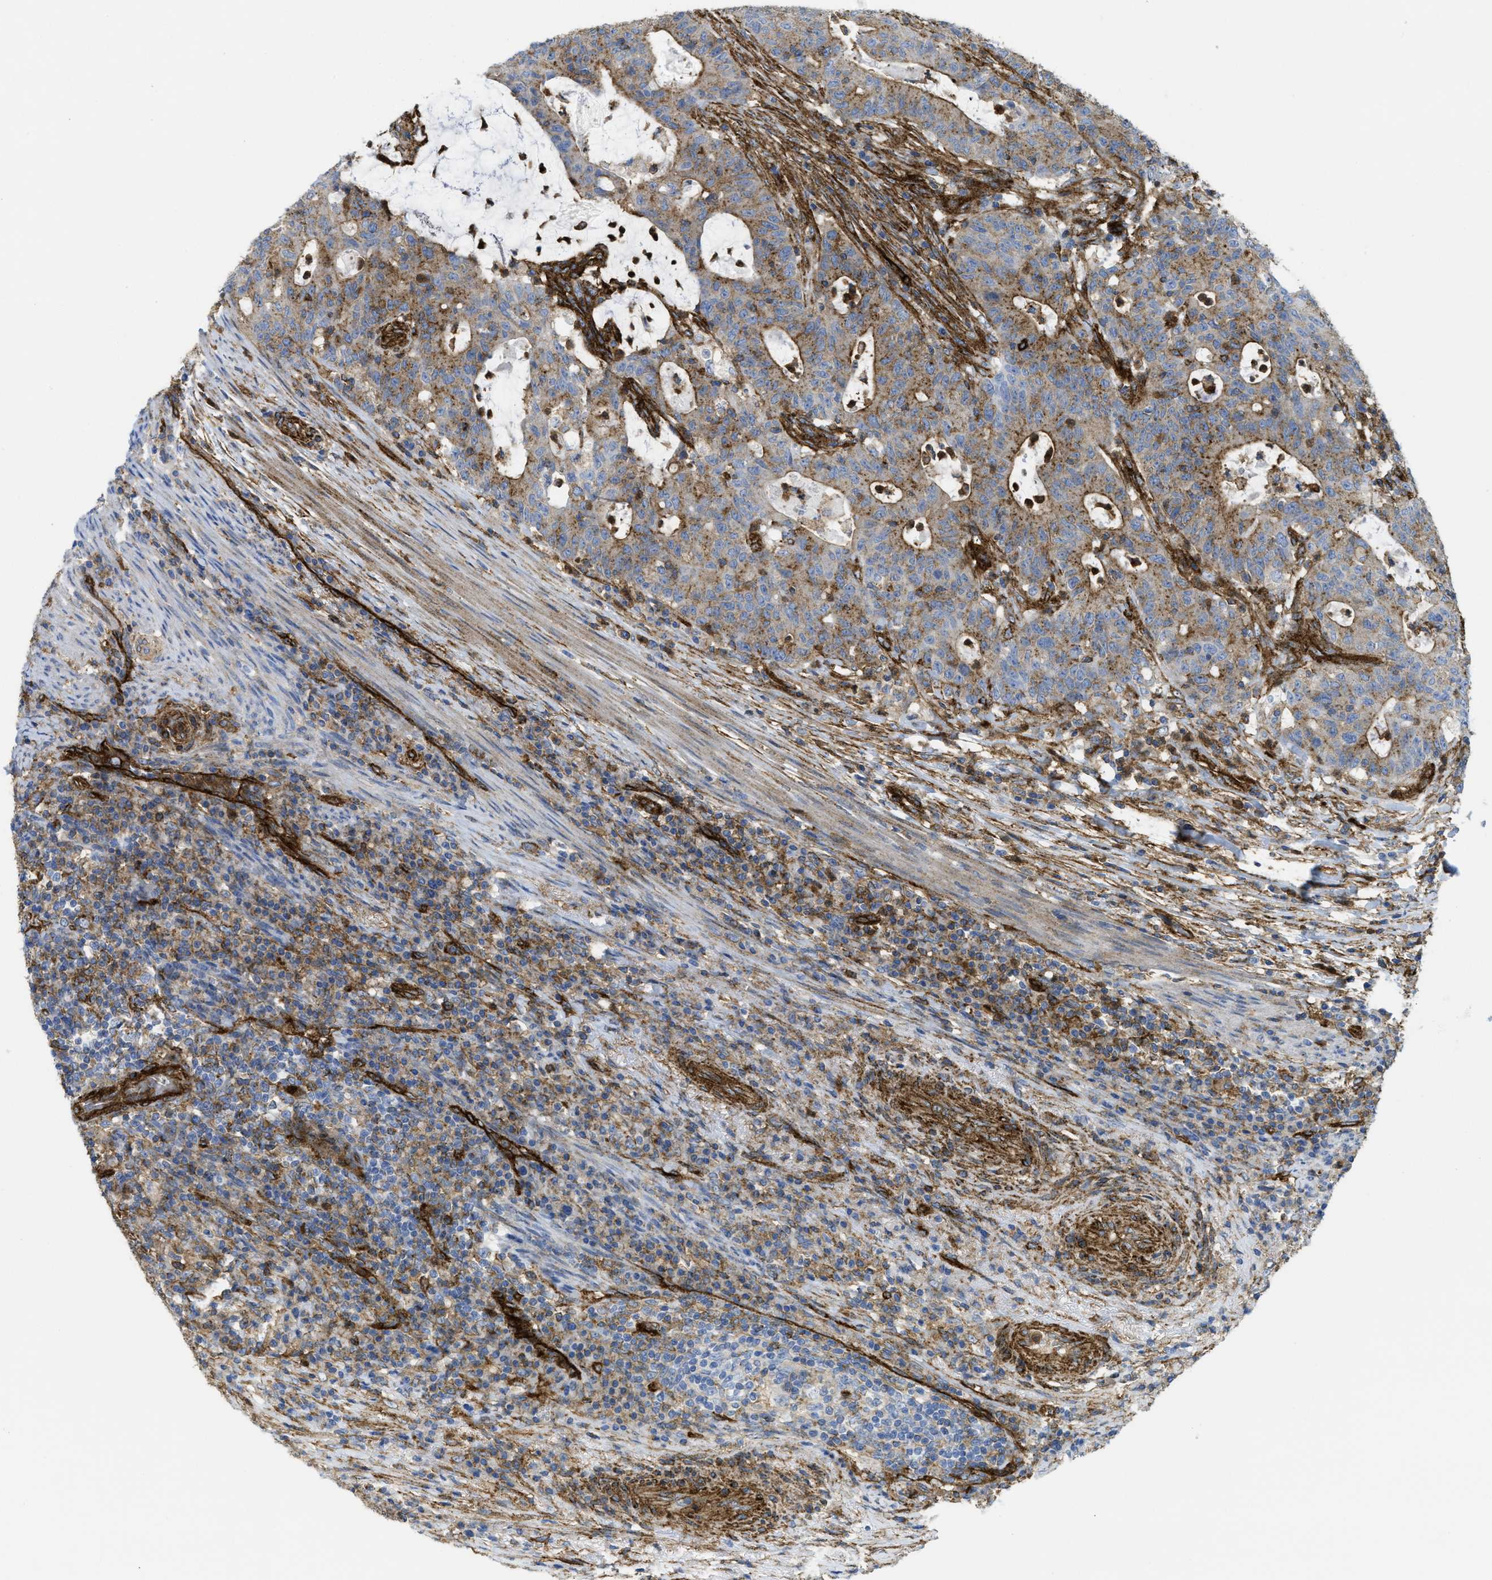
{"staining": {"intensity": "moderate", "quantity": ">75%", "location": "cytoplasmic/membranous"}, "tissue": "colorectal cancer", "cell_type": "Tumor cells", "image_type": "cancer", "snomed": [{"axis": "morphology", "description": "Normal tissue, NOS"}, {"axis": "morphology", "description": "Adenocarcinoma, NOS"}, {"axis": "topography", "description": "Colon"}], "caption": "Immunohistochemical staining of adenocarcinoma (colorectal) displays moderate cytoplasmic/membranous protein positivity in approximately >75% of tumor cells. (DAB (3,3'-diaminobenzidine) = brown stain, brightfield microscopy at high magnification).", "gene": "HIP1", "patient": {"sex": "female", "age": 75}}